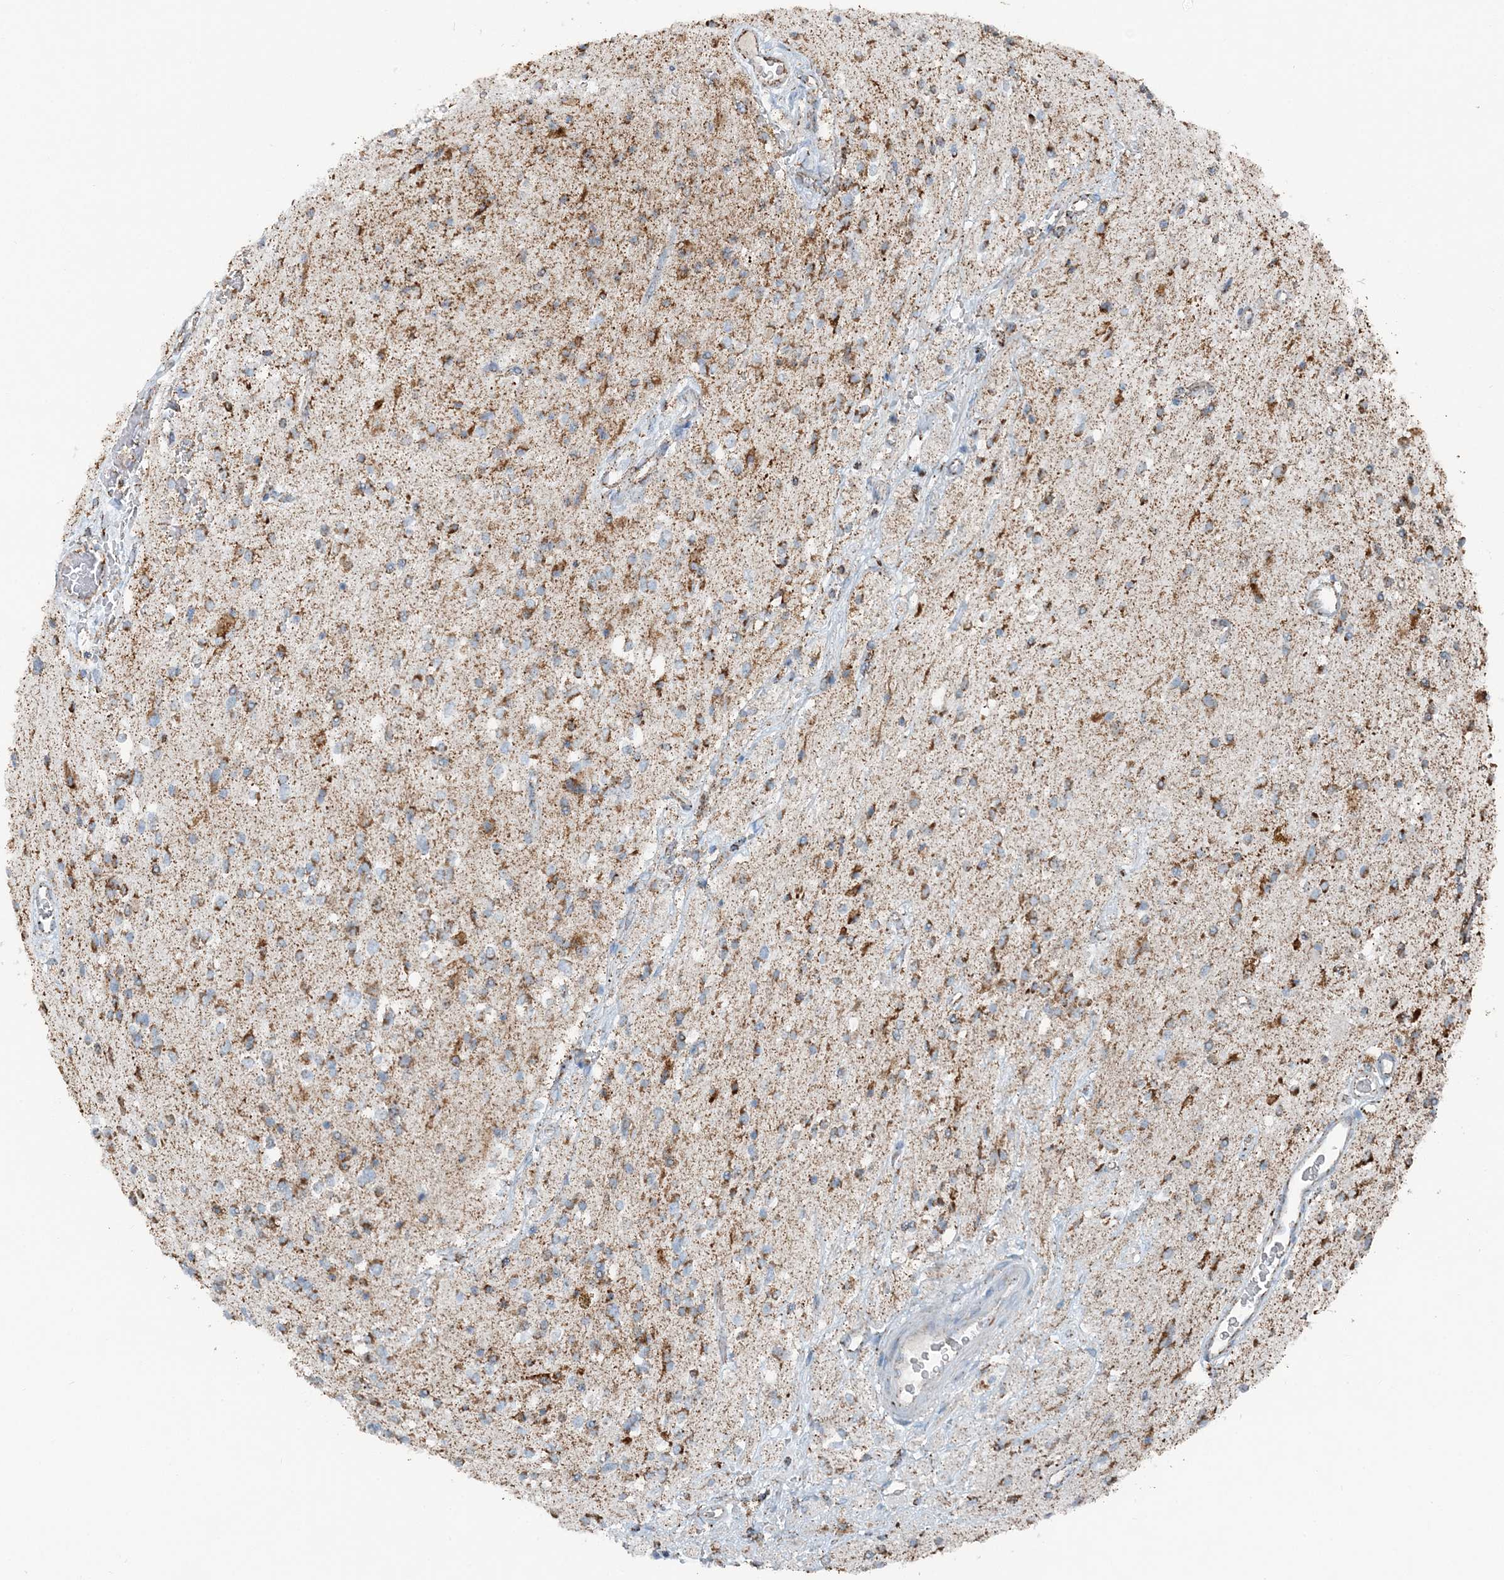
{"staining": {"intensity": "moderate", "quantity": ">75%", "location": "cytoplasmic/membranous"}, "tissue": "glioma", "cell_type": "Tumor cells", "image_type": "cancer", "snomed": [{"axis": "morphology", "description": "Glioma, malignant, High grade"}, {"axis": "topography", "description": "Brain"}], "caption": "This is a histology image of immunohistochemistry staining of glioma, which shows moderate positivity in the cytoplasmic/membranous of tumor cells.", "gene": "SUCLG1", "patient": {"sex": "male", "age": 34}}